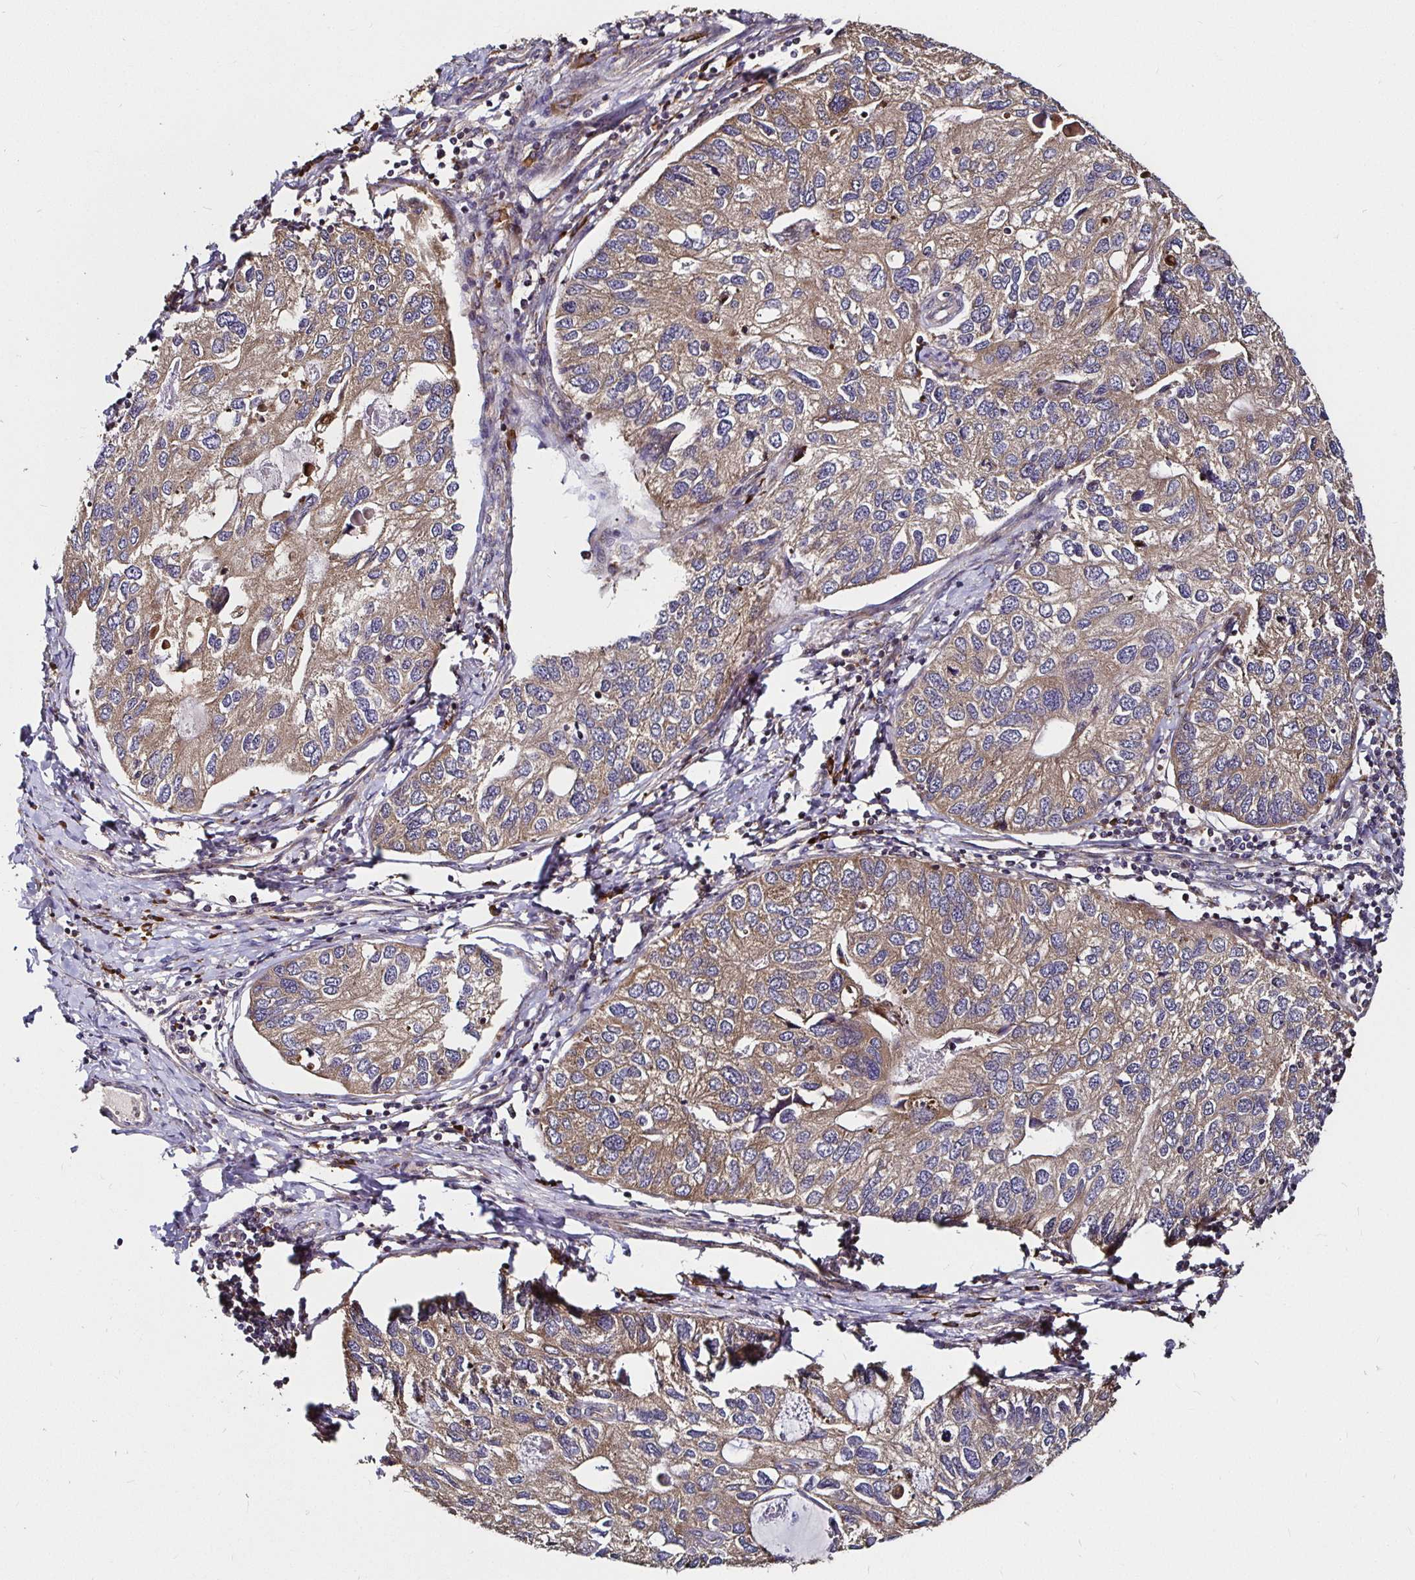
{"staining": {"intensity": "moderate", "quantity": ">75%", "location": "cytoplasmic/membranous"}, "tissue": "endometrial cancer", "cell_type": "Tumor cells", "image_type": "cancer", "snomed": [{"axis": "morphology", "description": "Carcinoma, NOS"}, {"axis": "topography", "description": "Uterus"}], "caption": "Endometrial cancer (carcinoma) stained with immunohistochemistry exhibits moderate cytoplasmic/membranous staining in about >75% of tumor cells.", "gene": "MLST8", "patient": {"sex": "female", "age": 76}}